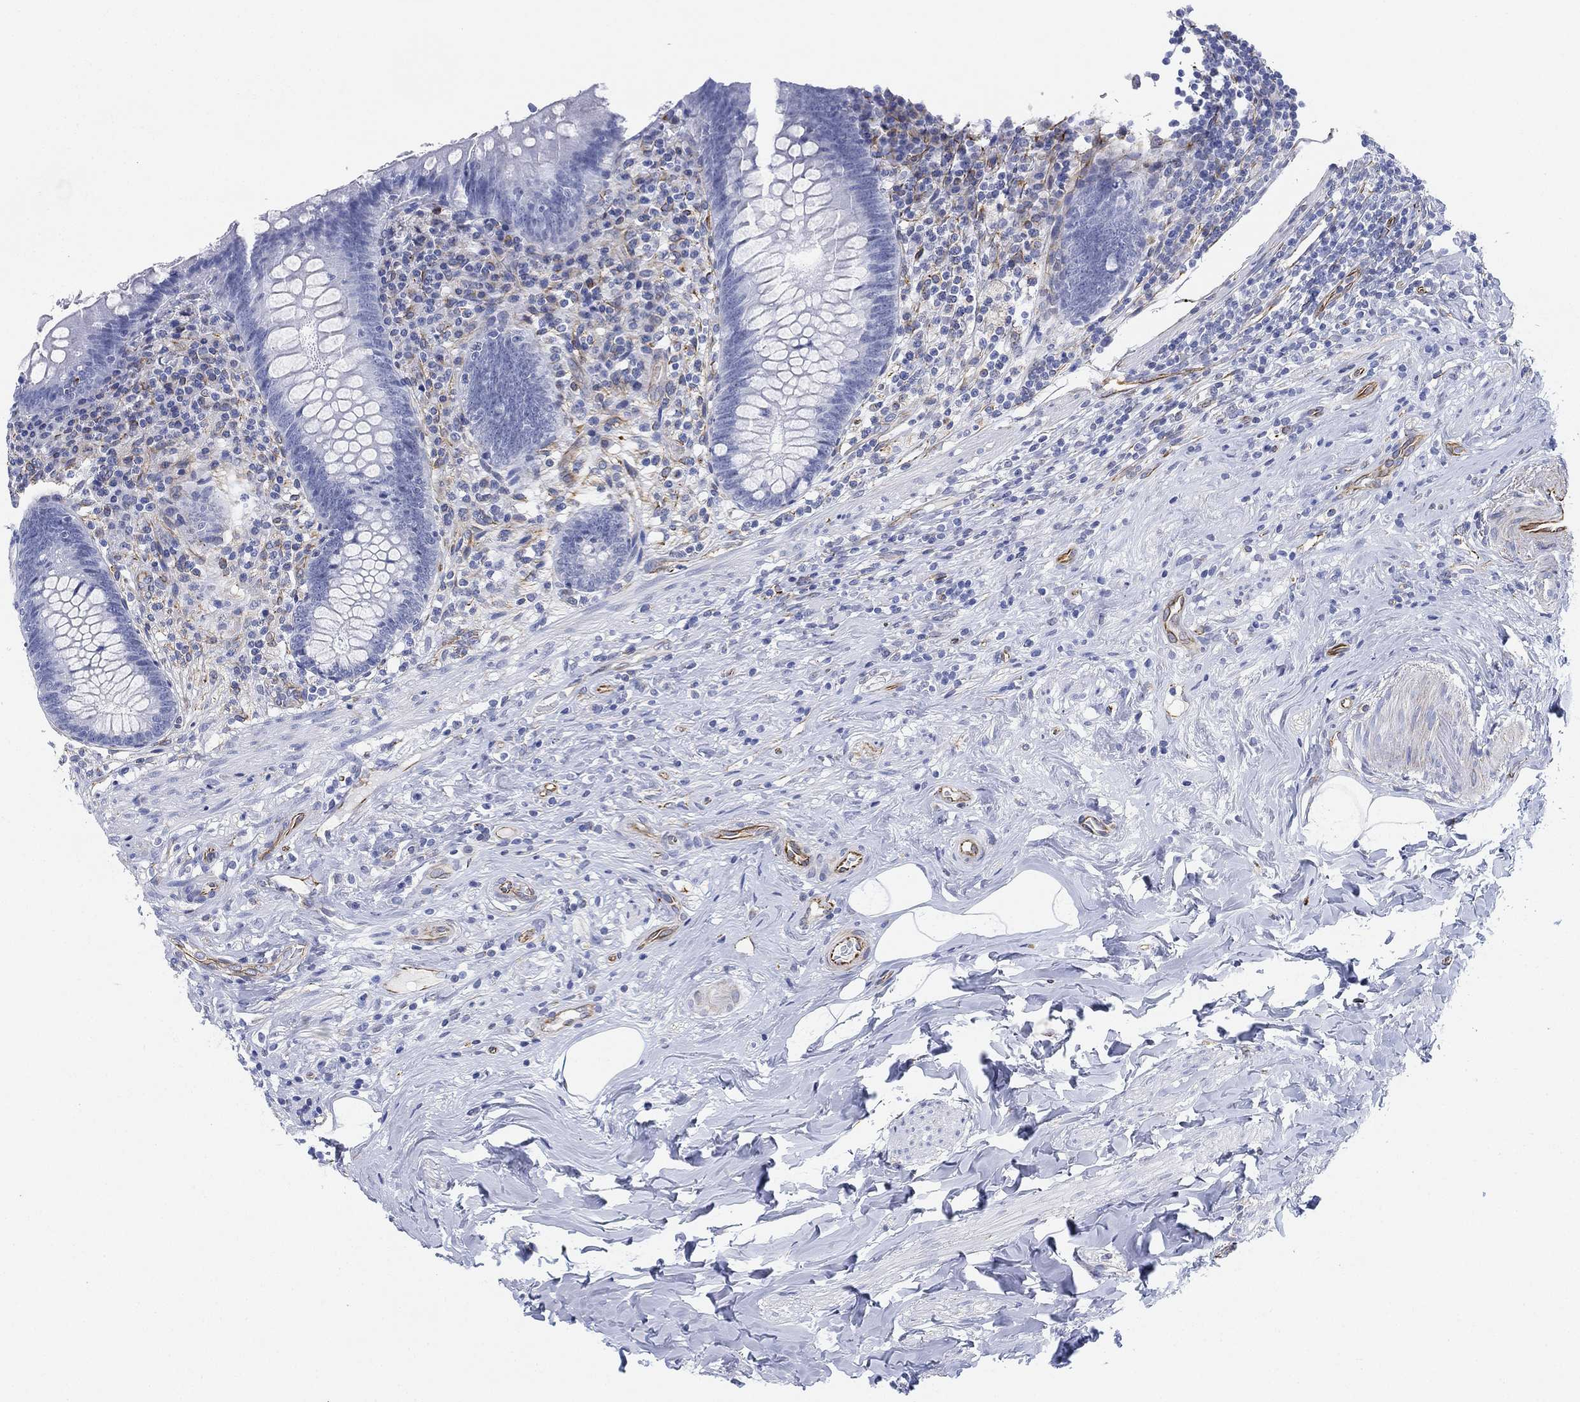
{"staining": {"intensity": "negative", "quantity": "none", "location": "none"}, "tissue": "appendix", "cell_type": "Glandular cells", "image_type": "normal", "snomed": [{"axis": "morphology", "description": "Normal tissue, NOS"}, {"axis": "topography", "description": "Appendix"}], "caption": "This histopathology image is of unremarkable appendix stained with IHC to label a protein in brown with the nuclei are counter-stained blue. There is no positivity in glandular cells.", "gene": "PSKH2", "patient": {"sex": "male", "age": 47}}